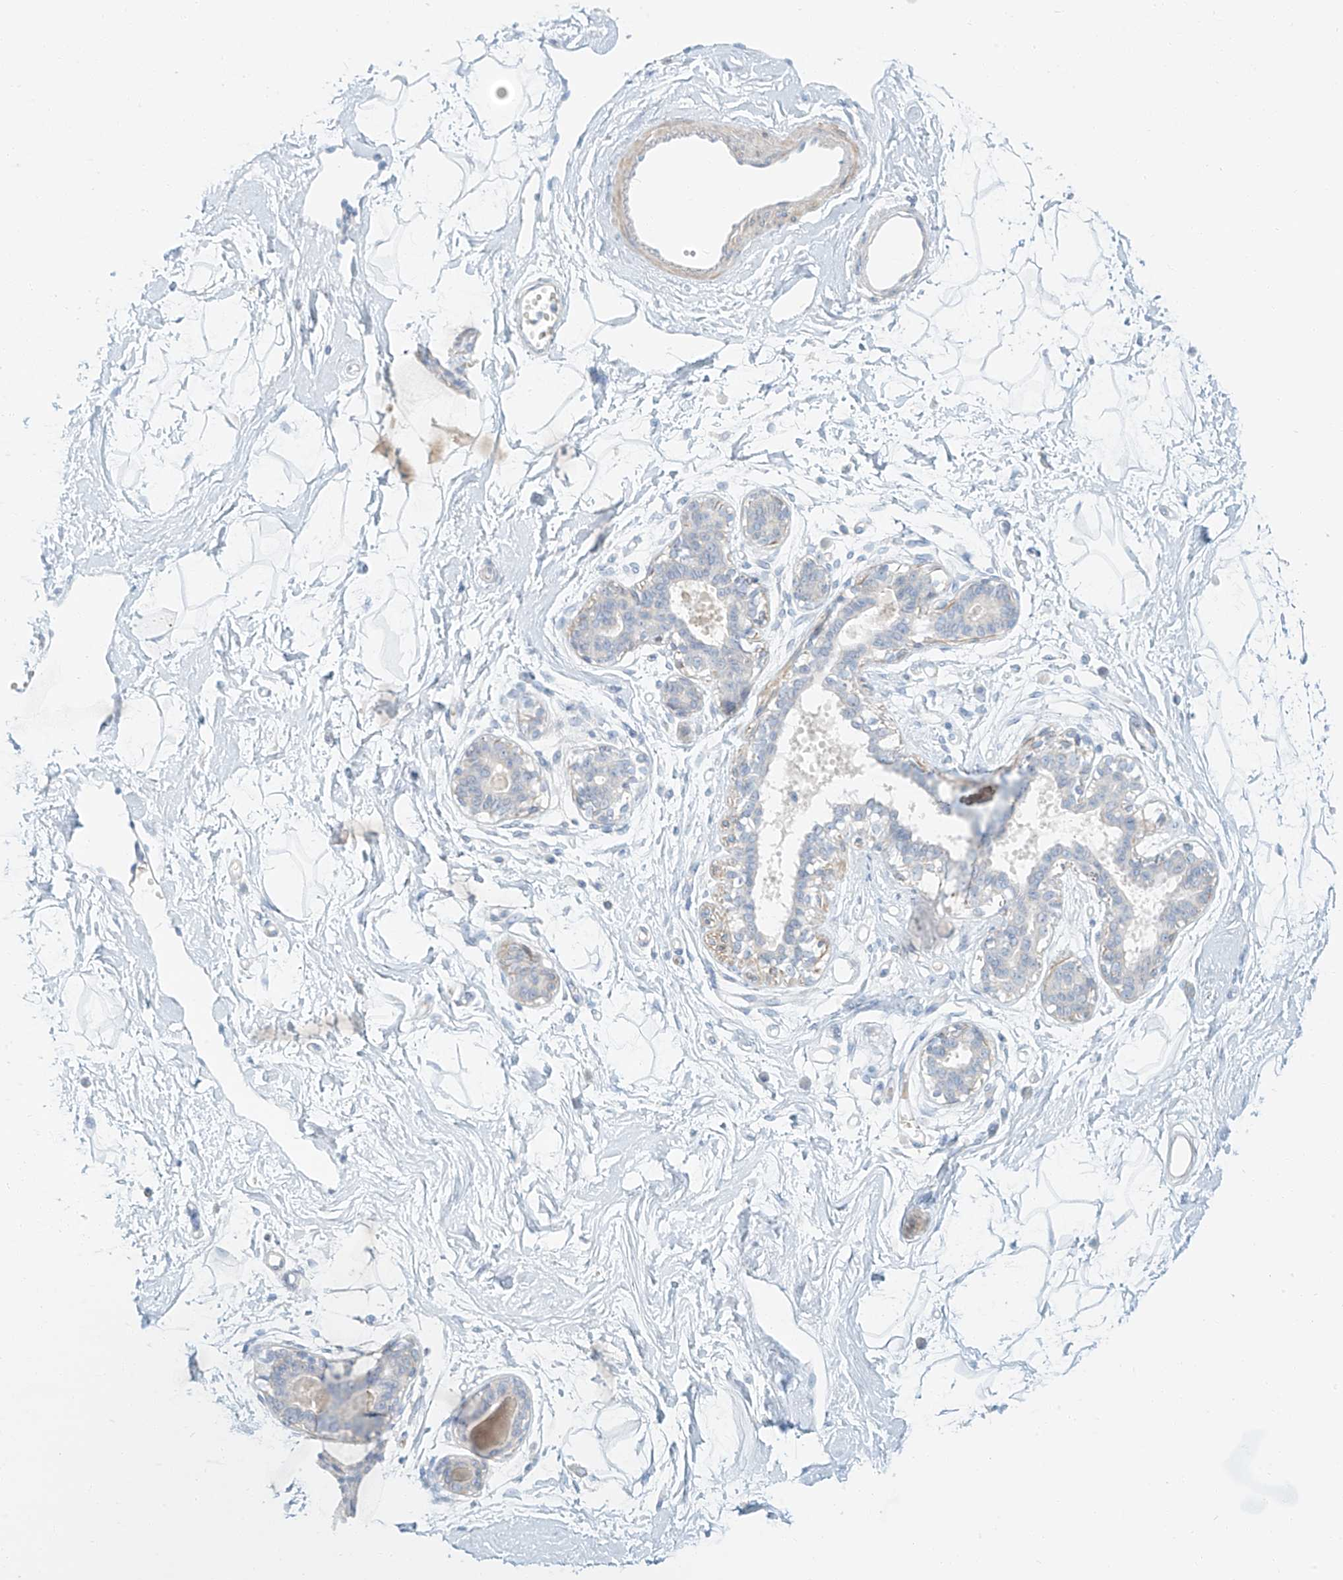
{"staining": {"intensity": "negative", "quantity": "none", "location": "none"}, "tissue": "breast", "cell_type": "Adipocytes", "image_type": "normal", "snomed": [{"axis": "morphology", "description": "Normal tissue, NOS"}, {"axis": "topography", "description": "Breast"}], "caption": "This is an IHC image of normal breast. There is no expression in adipocytes.", "gene": "PGC", "patient": {"sex": "female", "age": 45}}